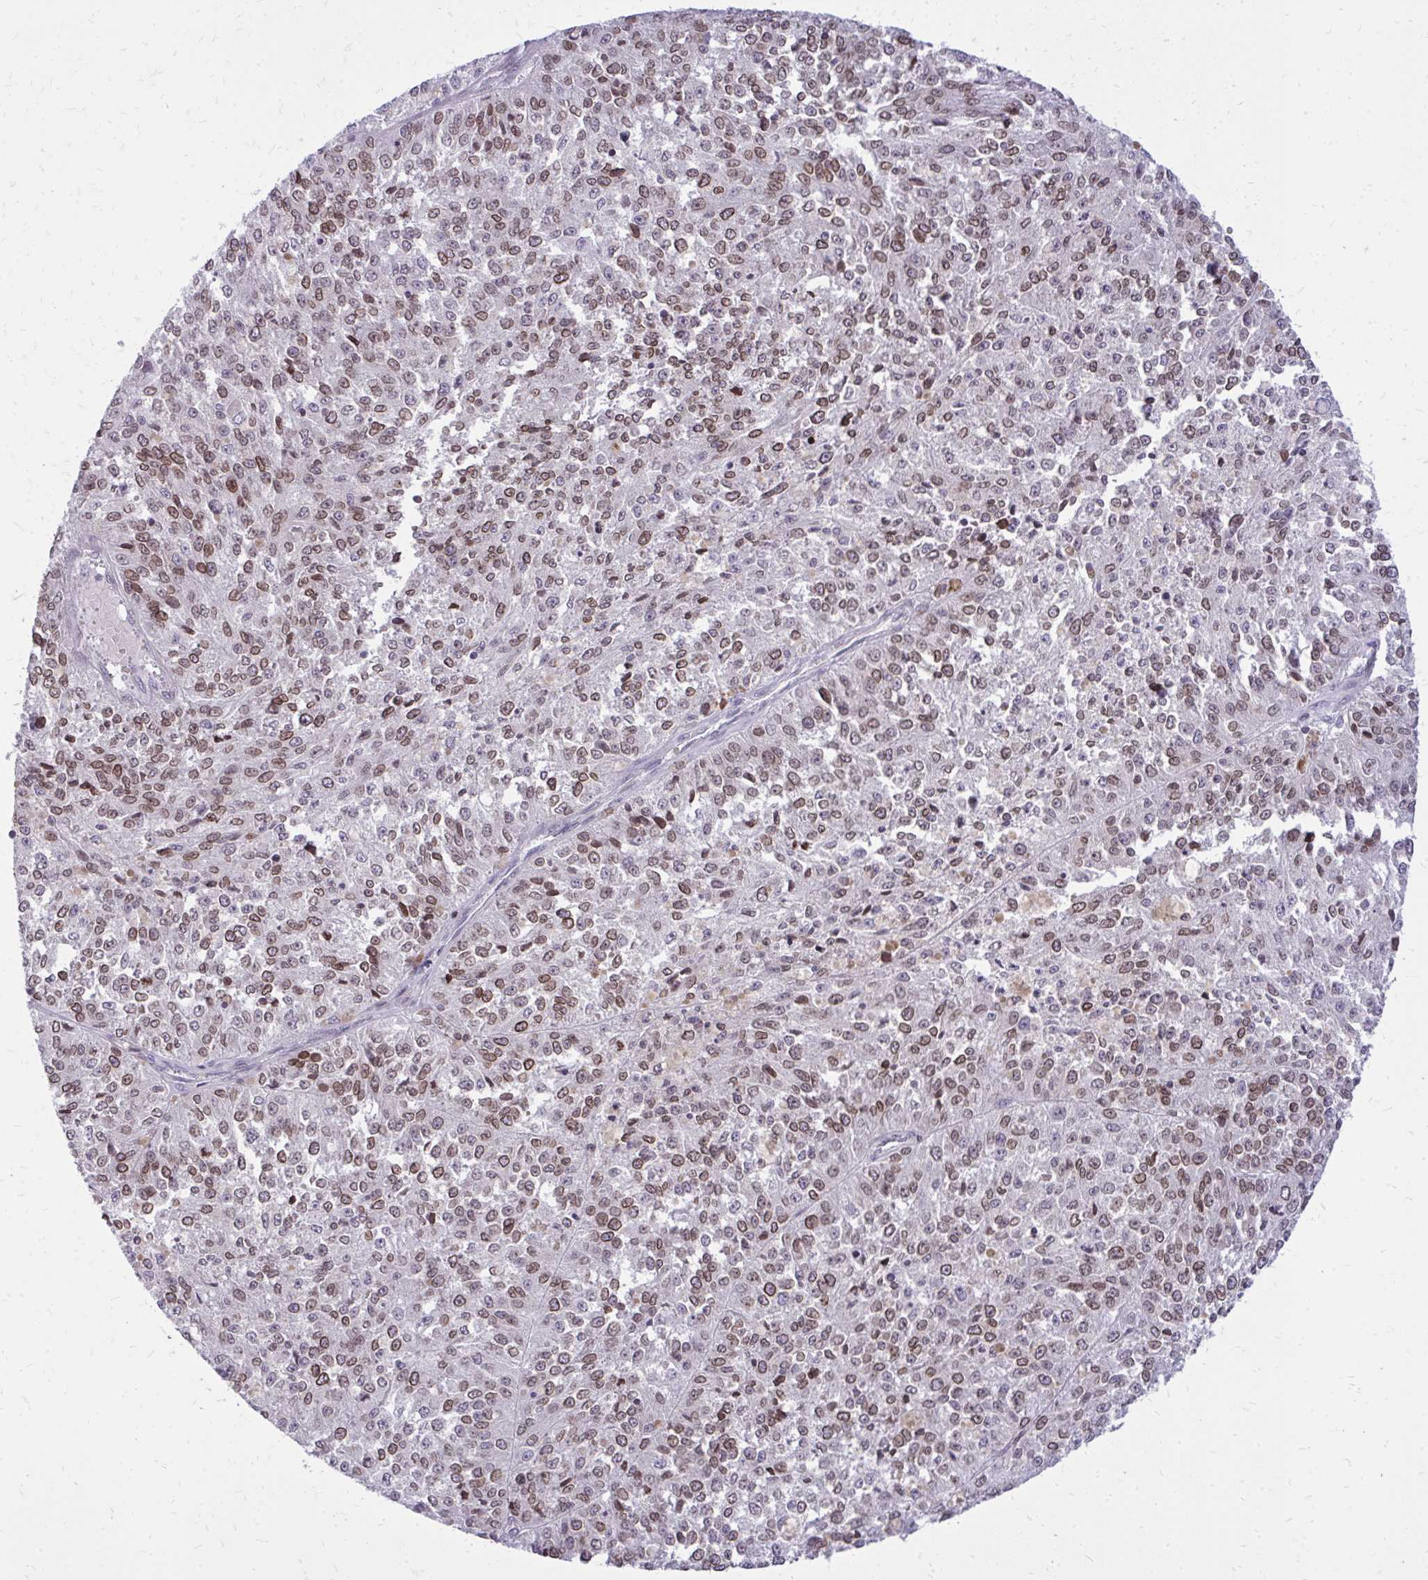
{"staining": {"intensity": "moderate", "quantity": ">75%", "location": "cytoplasmic/membranous,nuclear"}, "tissue": "melanoma", "cell_type": "Tumor cells", "image_type": "cancer", "snomed": [{"axis": "morphology", "description": "Malignant melanoma, Metastatic site"}, {"axis": "topography", "description": "Lymph node"}], "caption": "Human malignant melanoma (metastatic site) stained for a protein (brown) reveals moderate cytoplasmic/membranous and nuclear positive expression in approximately >75% of tumor cells.", "gene": "RPS6KA2", "patient": {"sex": "female", "age": 64}}